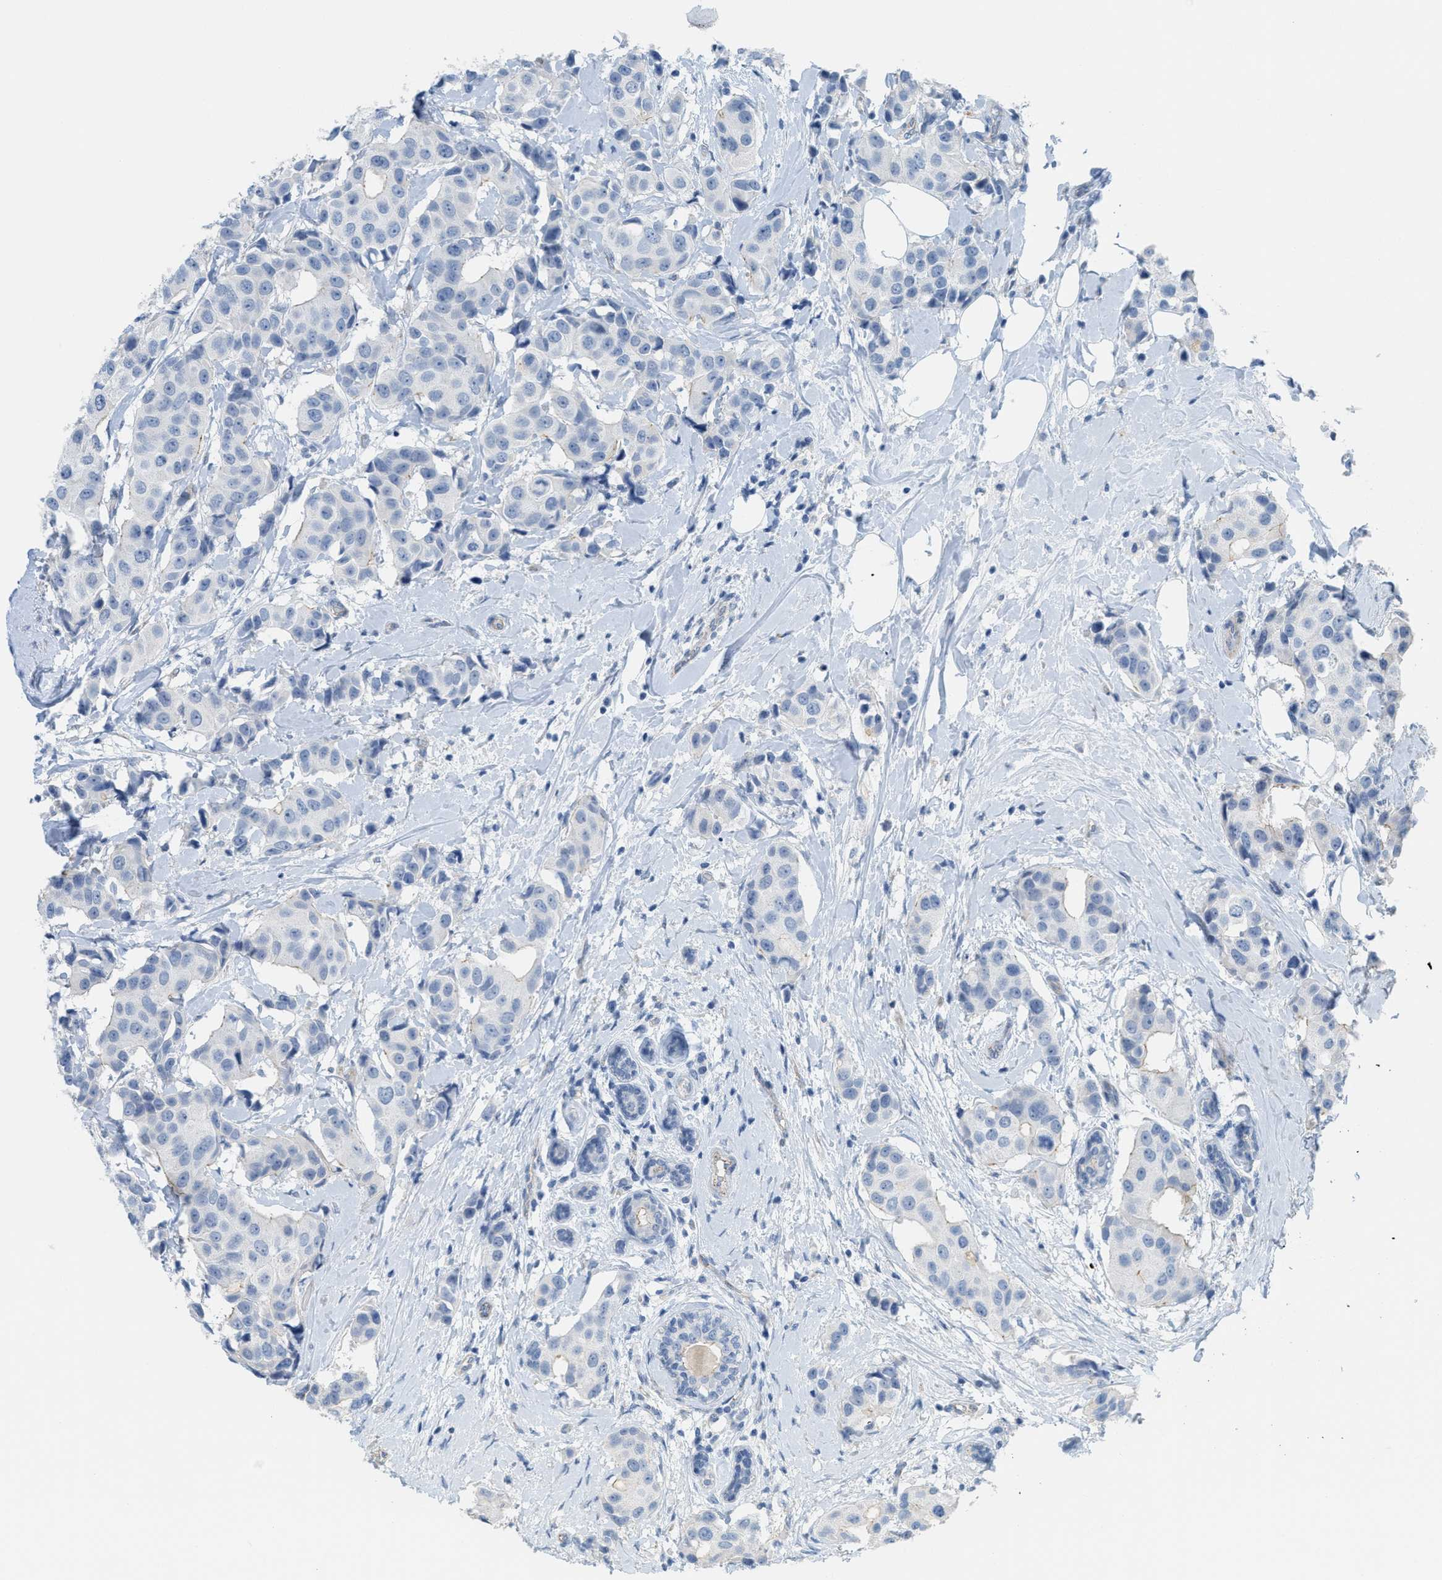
{"staining": {"intensity": "negative", "quantity": "none", "location": "none"}, "tissue": "breast cancer", "cell_type": "Tumor cells", "image_type": "cancer", "snomed": [{"axis": "morphology", "description": "Normal tissue, NOS"}, {"axis": "morphology", "description": "Duct carcinoma"}, {"axis": "topography", "description": "Breast"}], "caption": "DAB immunohistochemical staining of human breast cancer (infiltrating ductal carcinoma) demonstrates no significant staining in tumor cells.", "gene": "CRB3", "patient": {"sex": "female", "age": 39}}